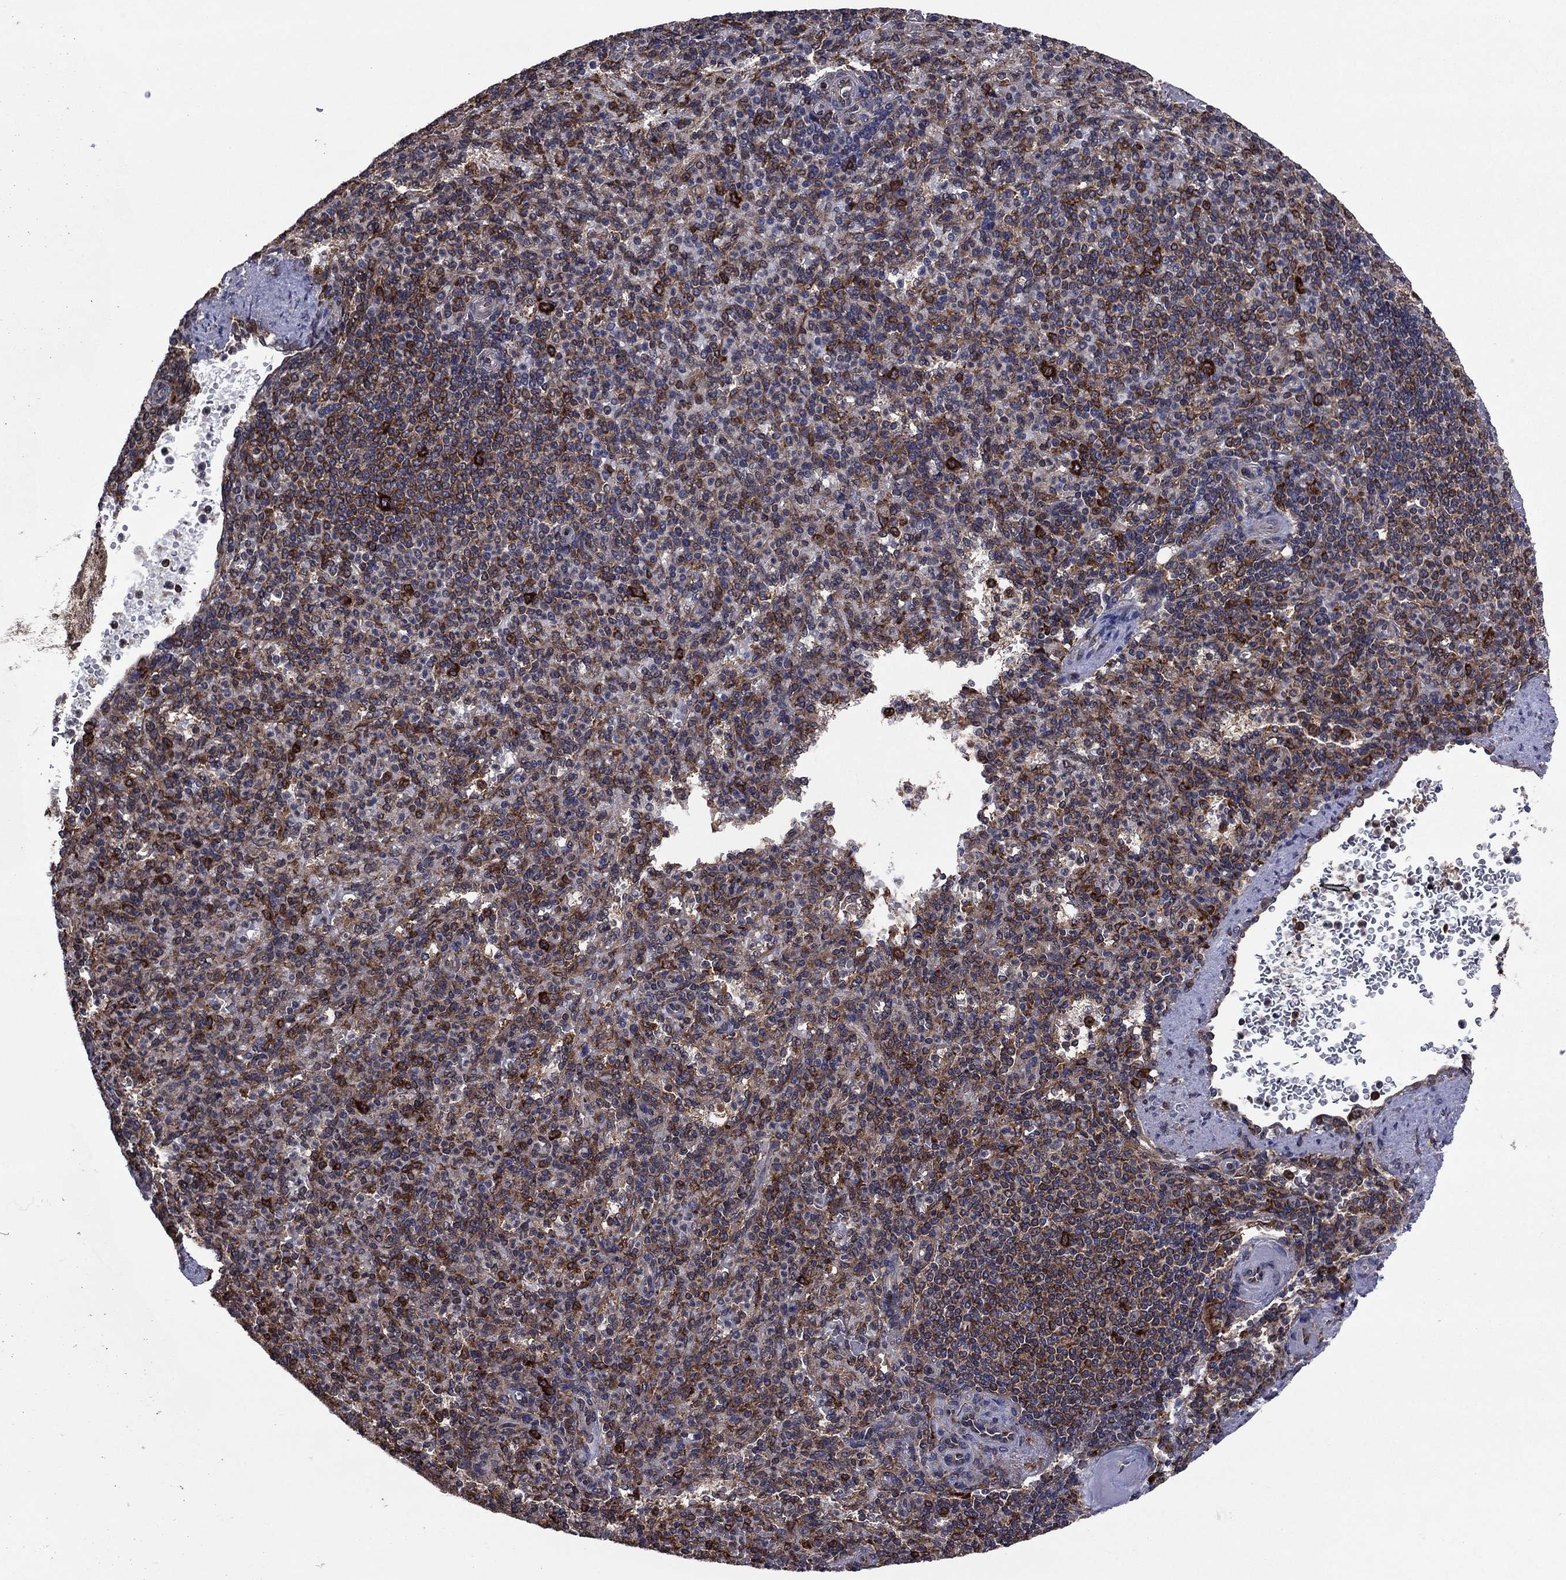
{"staining": {"intensity": "strong", "quantity": "<25%", "location": "cytoplasmic/membranous"}, "tissue": "spleen", "cell_type": "Cells in red pulp", "image_type": "normal", "snomed": [{"axis": "morphology", "description": "Normal tissue, NOS"}, {"axis": "topography", "description": "Spleen"}], "caption": "Cells in red pulp exhibit medium levels of strong cytoplasmic/membranous positivity in about <25% of cells in benign human spleen.", "gene": "YBX1", "patient": {"sex": "female", "age": 74}}